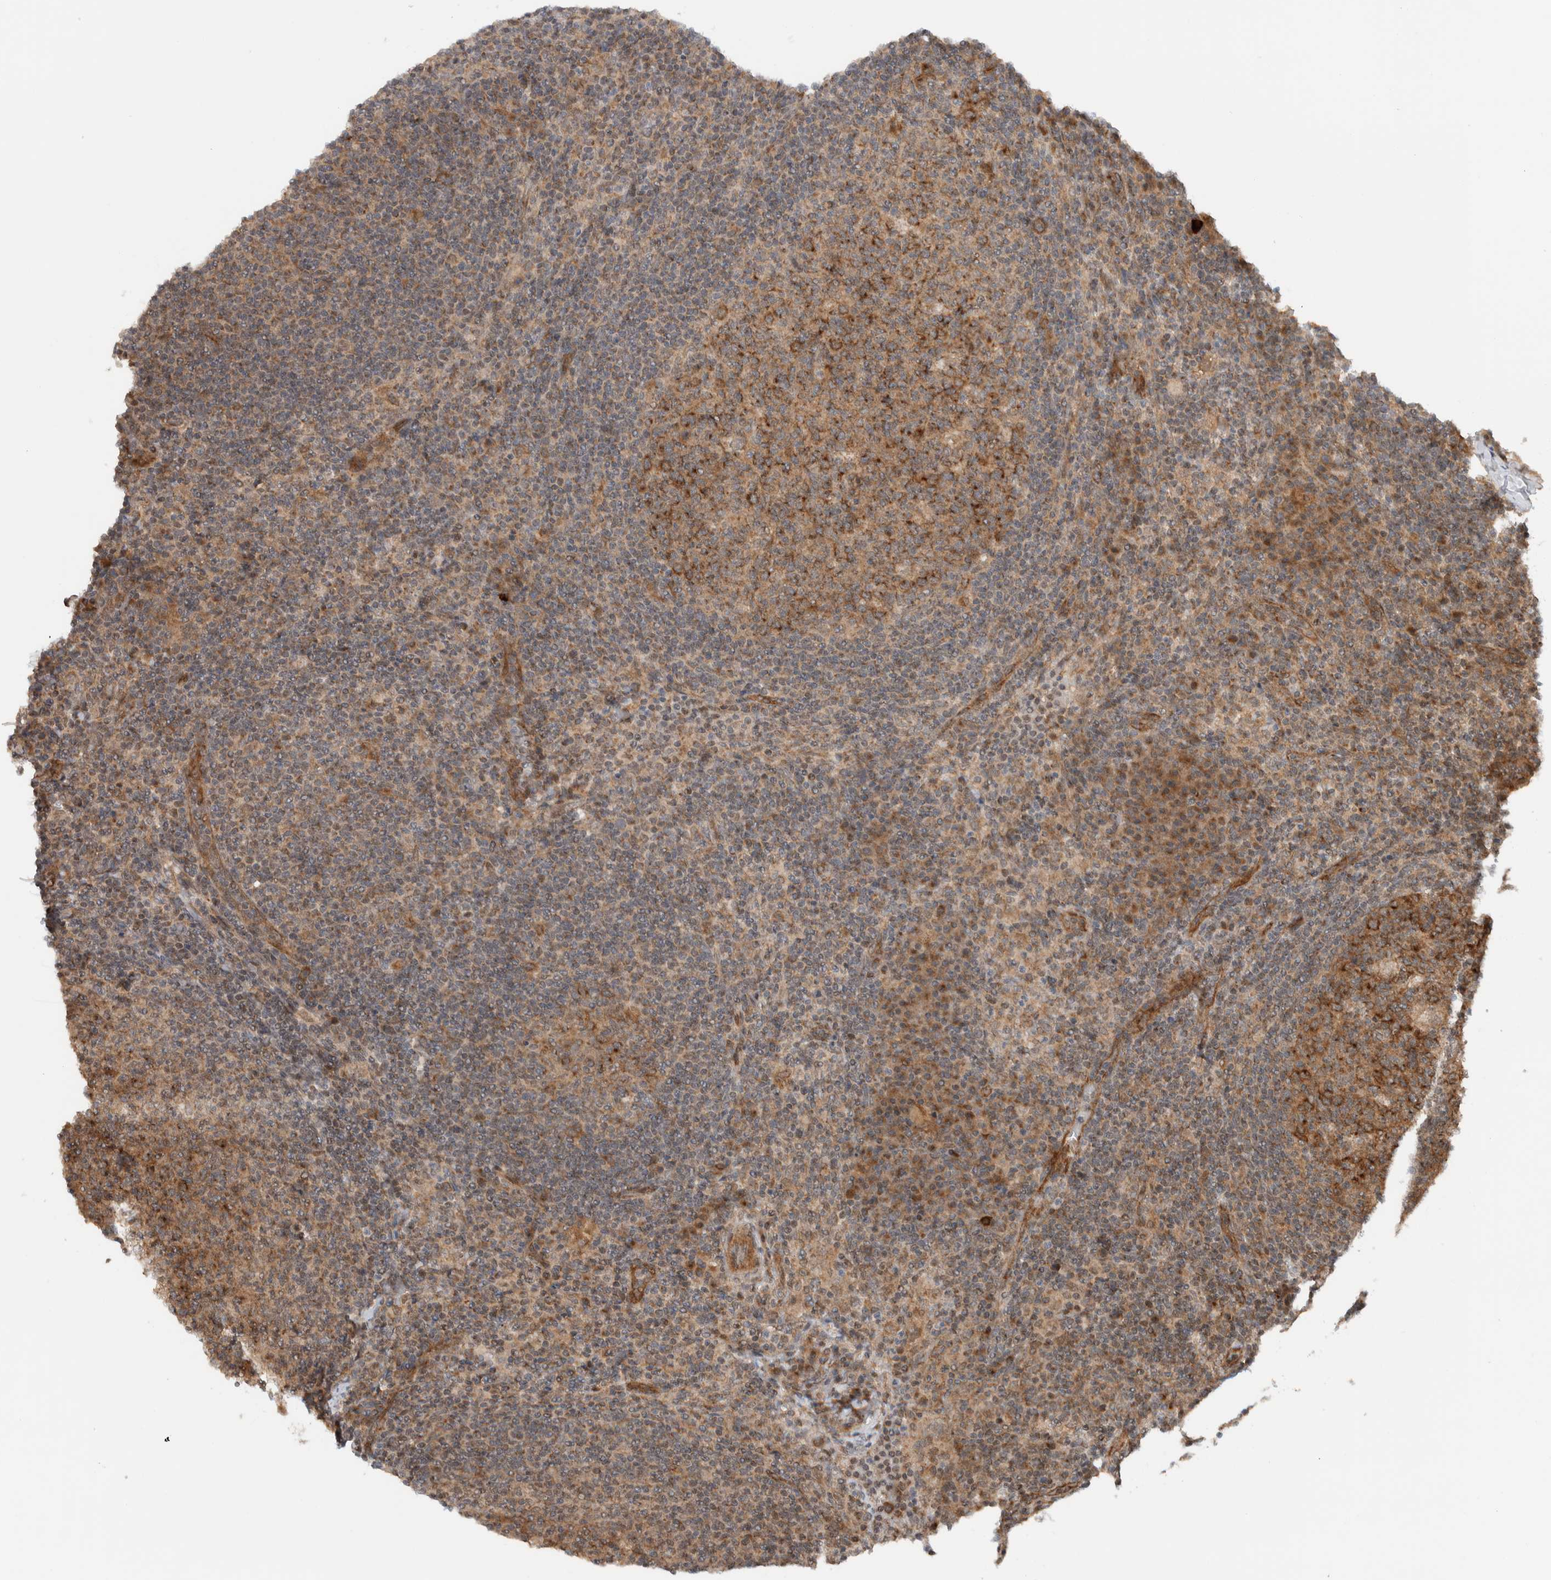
{"staining": {"intensity": "moderate", "quantity": "25%-75%", "location": "cytoplasmic/membranous"}, "tissue": "lymph node", "cell_type": "Germinal center cells", "image_type": "normal", "snomed": [{"axis": "morphology", "description": "Normal tissue, NOS"}, {"axis": "morphology", "description": "Inflammation, NOS"}, {"axis": "topography", "description": "Lymph node"}], "caption": "IHC histopathology image of benign lymph node: lymph node stained using IHC exhibits medium levels of moderate protein expression localized specifically in the cytoplasmic/membranous of germinal center cells, appearing as a cytoplasmic/membranous brown color.", "gene": "KLHL6", "patient": {"sex": "male", "age": 55}}